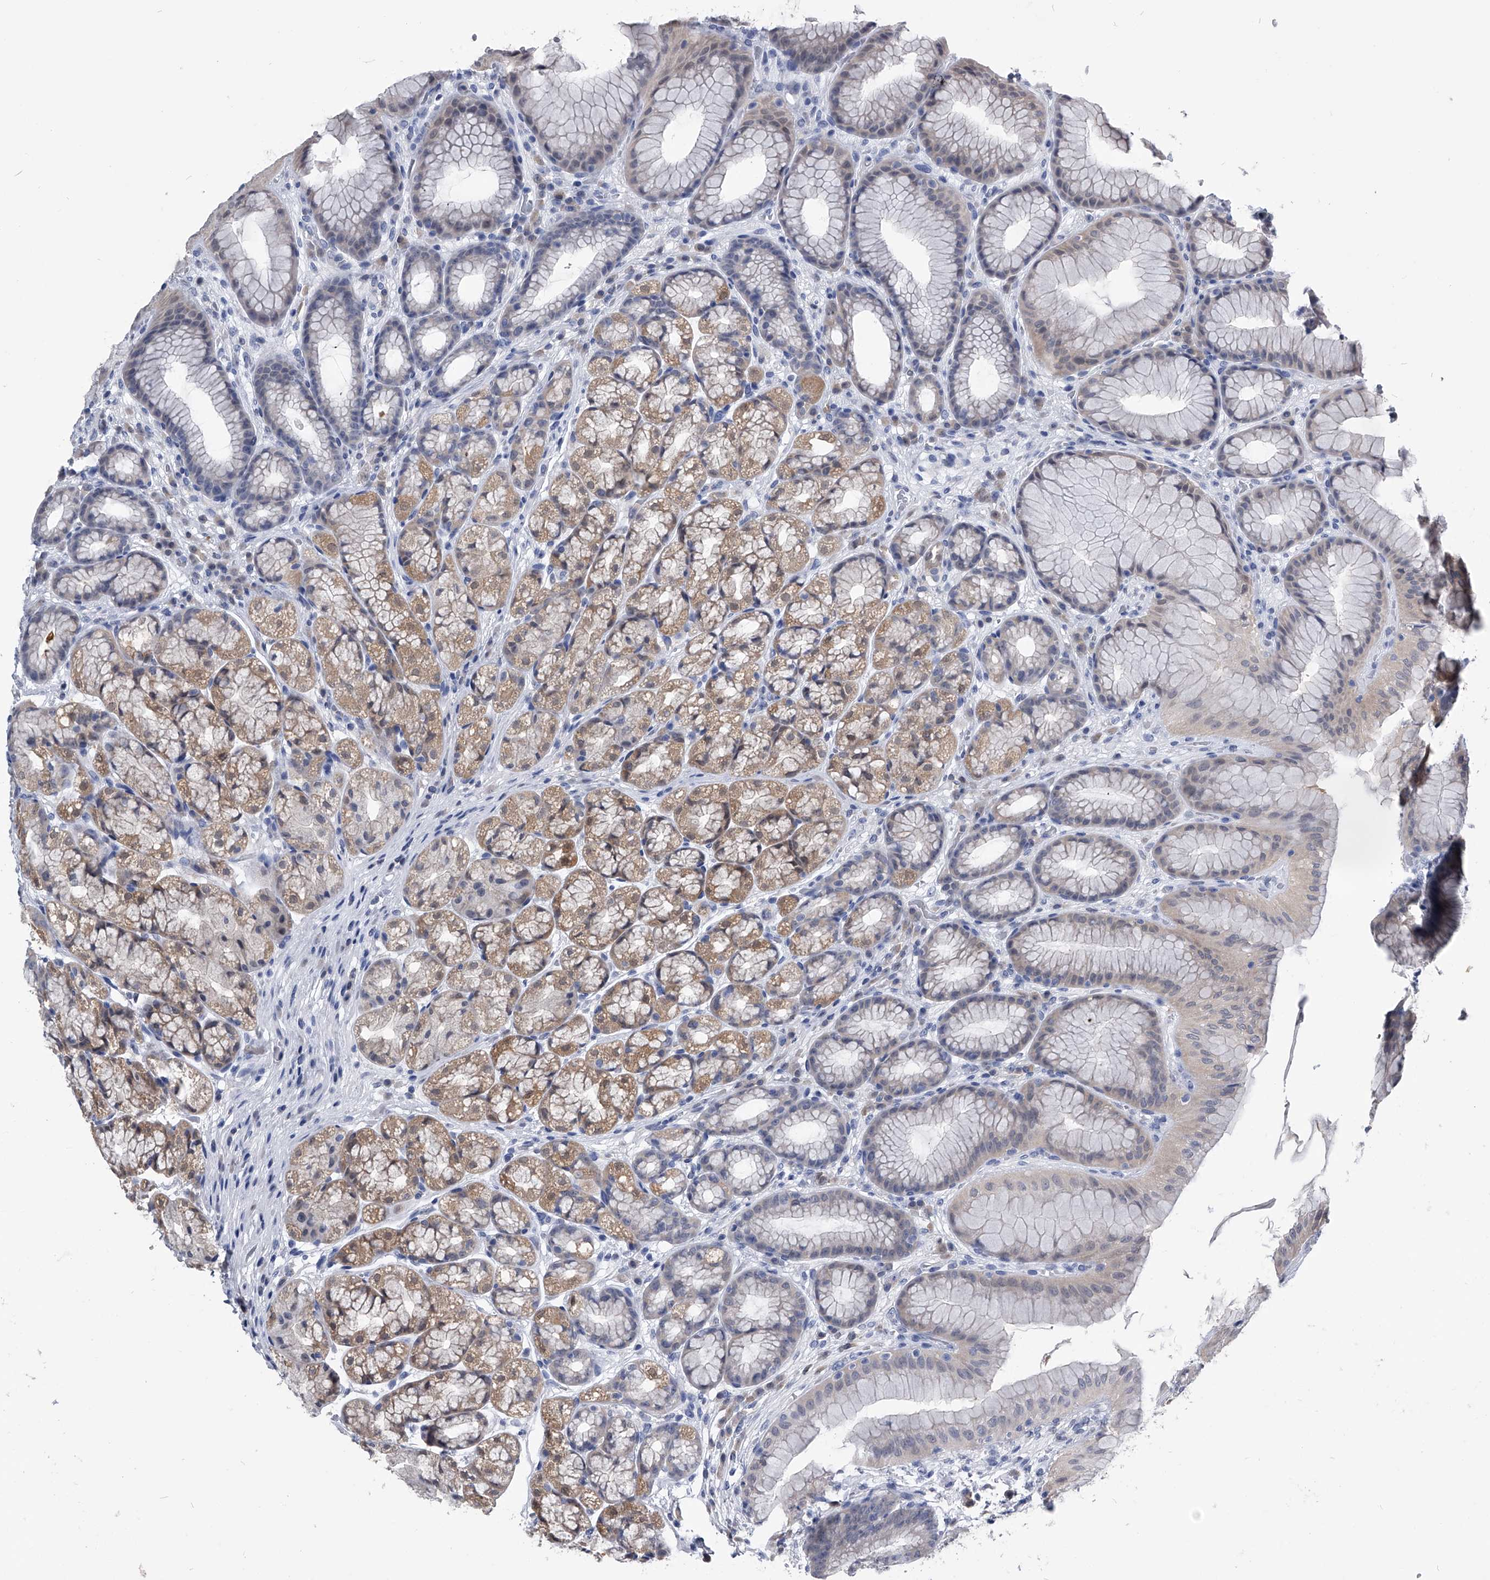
{"staining": {"intensity": "moderate", "quantity": "25%-75%", "location": "cytoplasmic/membranous"}, "tissue": "stomach", "cell_type": "Glandular cells", "image_type": "normal", "snomed": [{"axis": "morphology", "description": "Normal tissue, NOS"}, {"axis": "topography", "description": "Stomach"}], "caption": "An image of human stomach stained for a protein shows moderate cytoplasmic/membranous brown staining in glandular cells. (Stains: DAB (3,3'-diaminobenzidine) in brown, nuclei in blue, Microscopy: brightfield microscopy at high magnification).", "gene": "PDXK", "patient": {"sex": "male", "age": 57}}